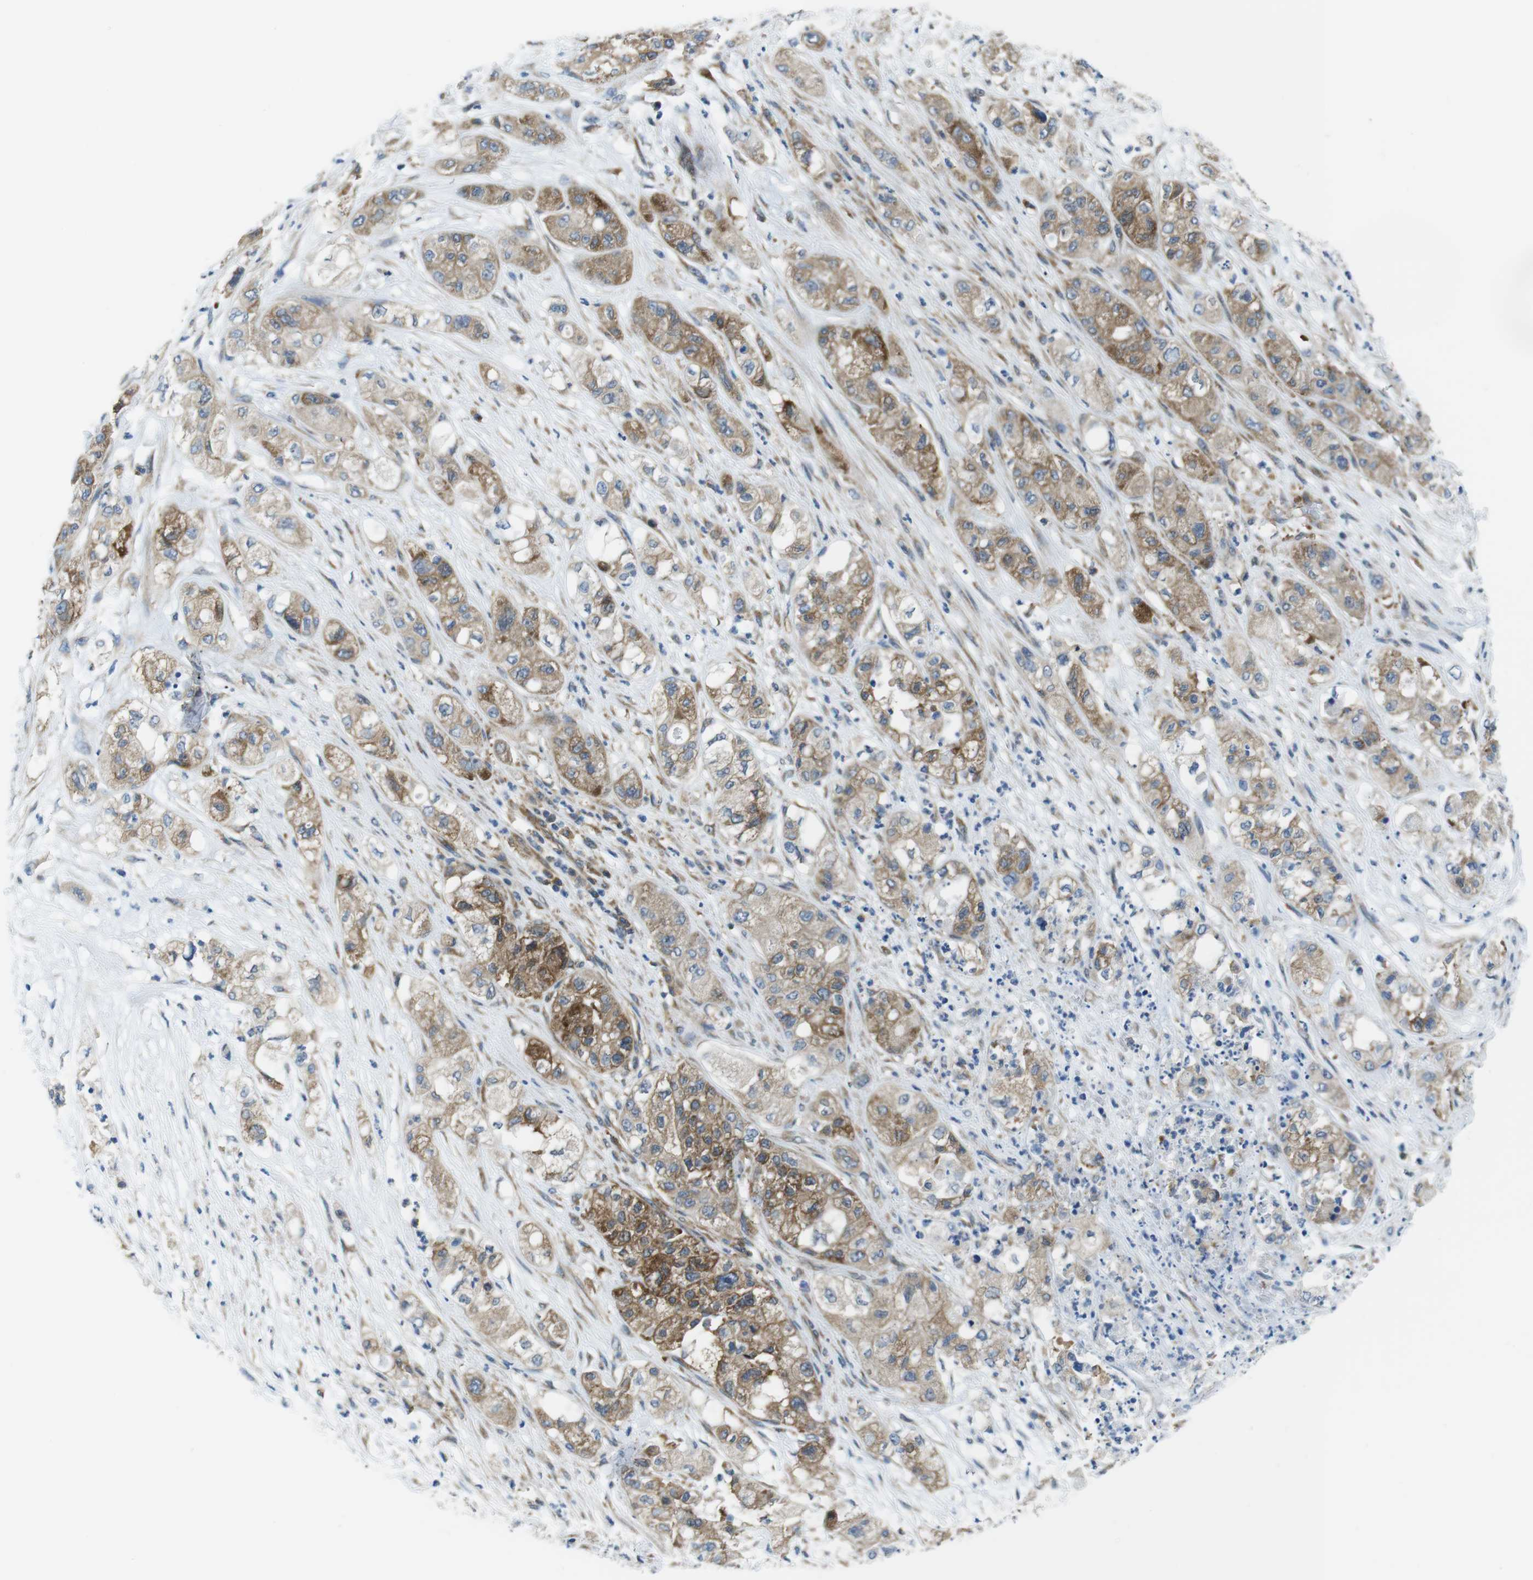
{"staining": {"intensity": "moderate", "quantity": ">75%", "location": "cytoplasmic/membranous"}, "tissue": "pancreatic cancer", "cell_type": "Tumor cells", "image_type": "cancer", "snomed": [{"axis": "morphology", "description": "Adenocarcinoma, NOS"}, {"axis": "topography", "description": "Pancreas"}], "caption": "Adenocarcinoma (pancreatic) stained with IHC displays moderate cytoplasmic/membranous positivity in about >75% of tumor cells. The protein of interest is shown in brown color, while the nuclei are stained blue.", "gene": "EIF2B5", "patient": {"sex": "female", "age": 78}}